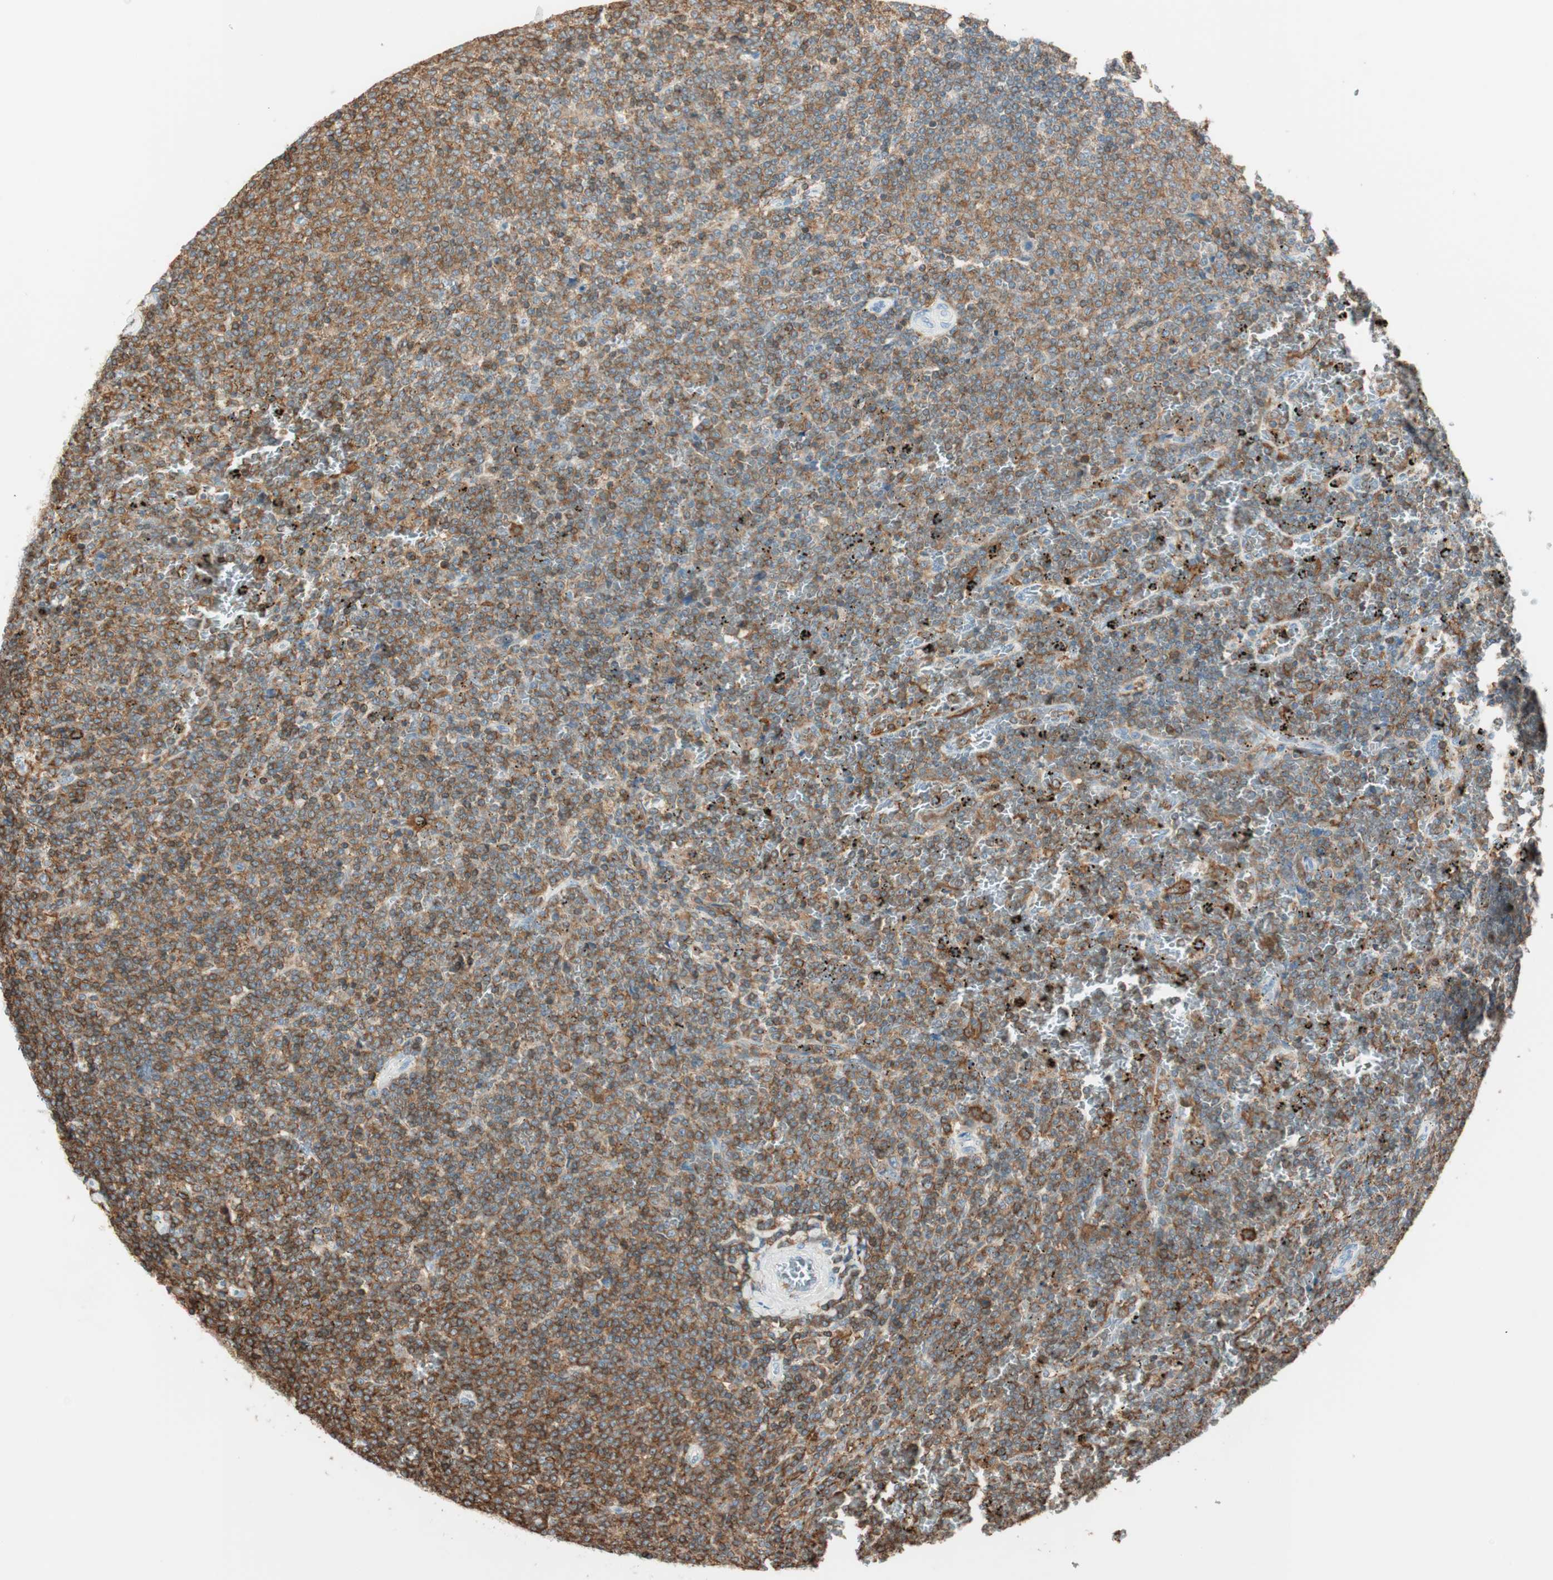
{"staining": {"intensity": "strong", "quantity": ">75%", "location": "cytoplasmic/membranous"}, "tissue": "lymphoma", "cell_type": "Tumor cells", "image_type": "cancer", "snomed": [{"axis": "morphology", "description": "Malignant lymphoma, non-Hodgkin's type, Low grade"}, {"axis": "topography", "description": "Spleen"}], "caption": "Human malignant lymphoma, non-Hodgkin's type (low-grade) stained with a brown dye shows strong cytoplasmic/membranous positive expression in about >75% of tumor cells.", "gene": "HPGD", "patient": {"sex": "female", "age": 77}}